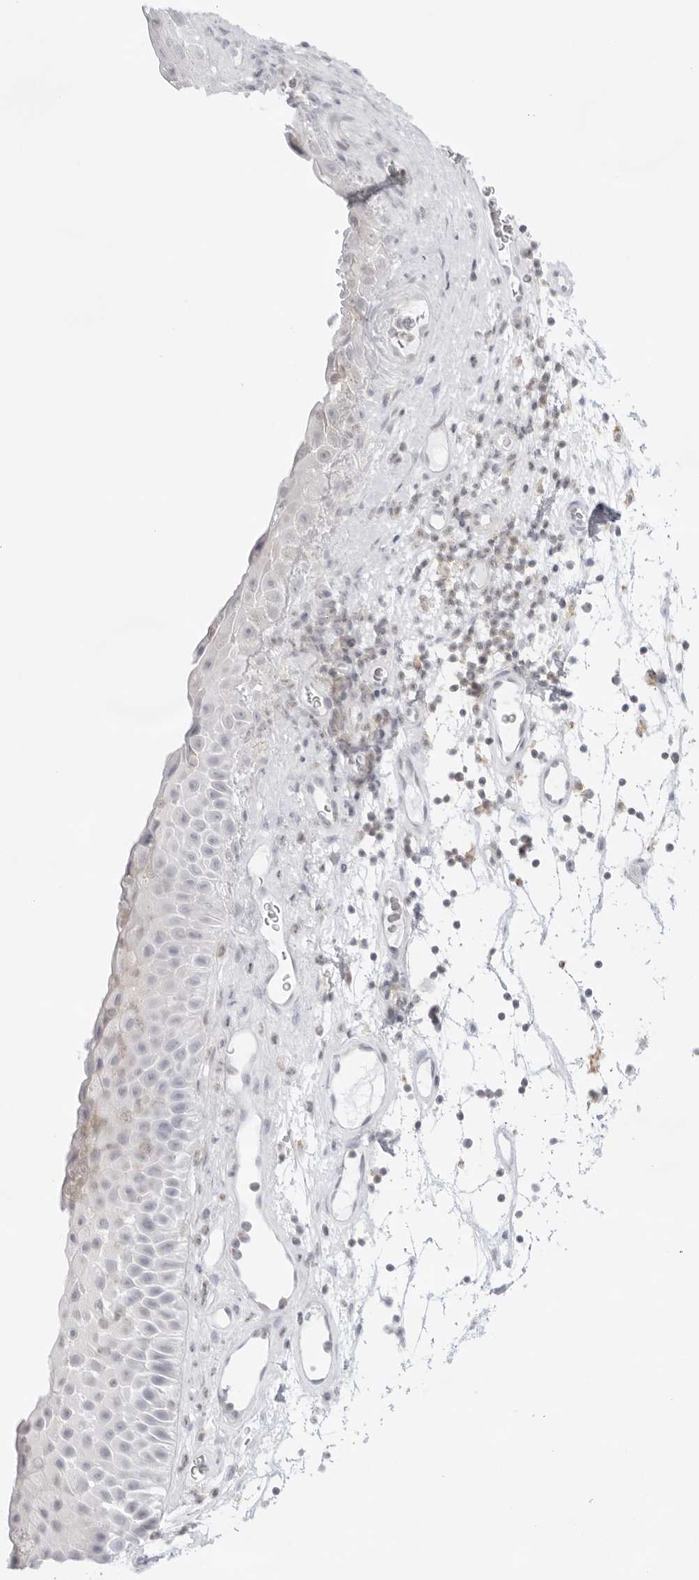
{"staining": {"intensity": "weak", "quantity": "25%-75%", "location": "cytoplasmic/membranous"}, "tissue": "nasopharynx", "cell_type": "Respiratory epithelial cells", "image_type": "normal", "snomed": [{"axis": "morphology", "description": "Normal tissue, NOS"}, {"axis": "topography", "description": "Nasopharynx"}], "caption": "A high-resolution image shows IHC staining of unremarkable nasopharynx, which demonstrates weak cytoplasmic/membranous expression in about 25%-75% of respiratory epithelial cells.", "gene": "TNFRSF14", "patient": {"sex": "male", "age": 64}}